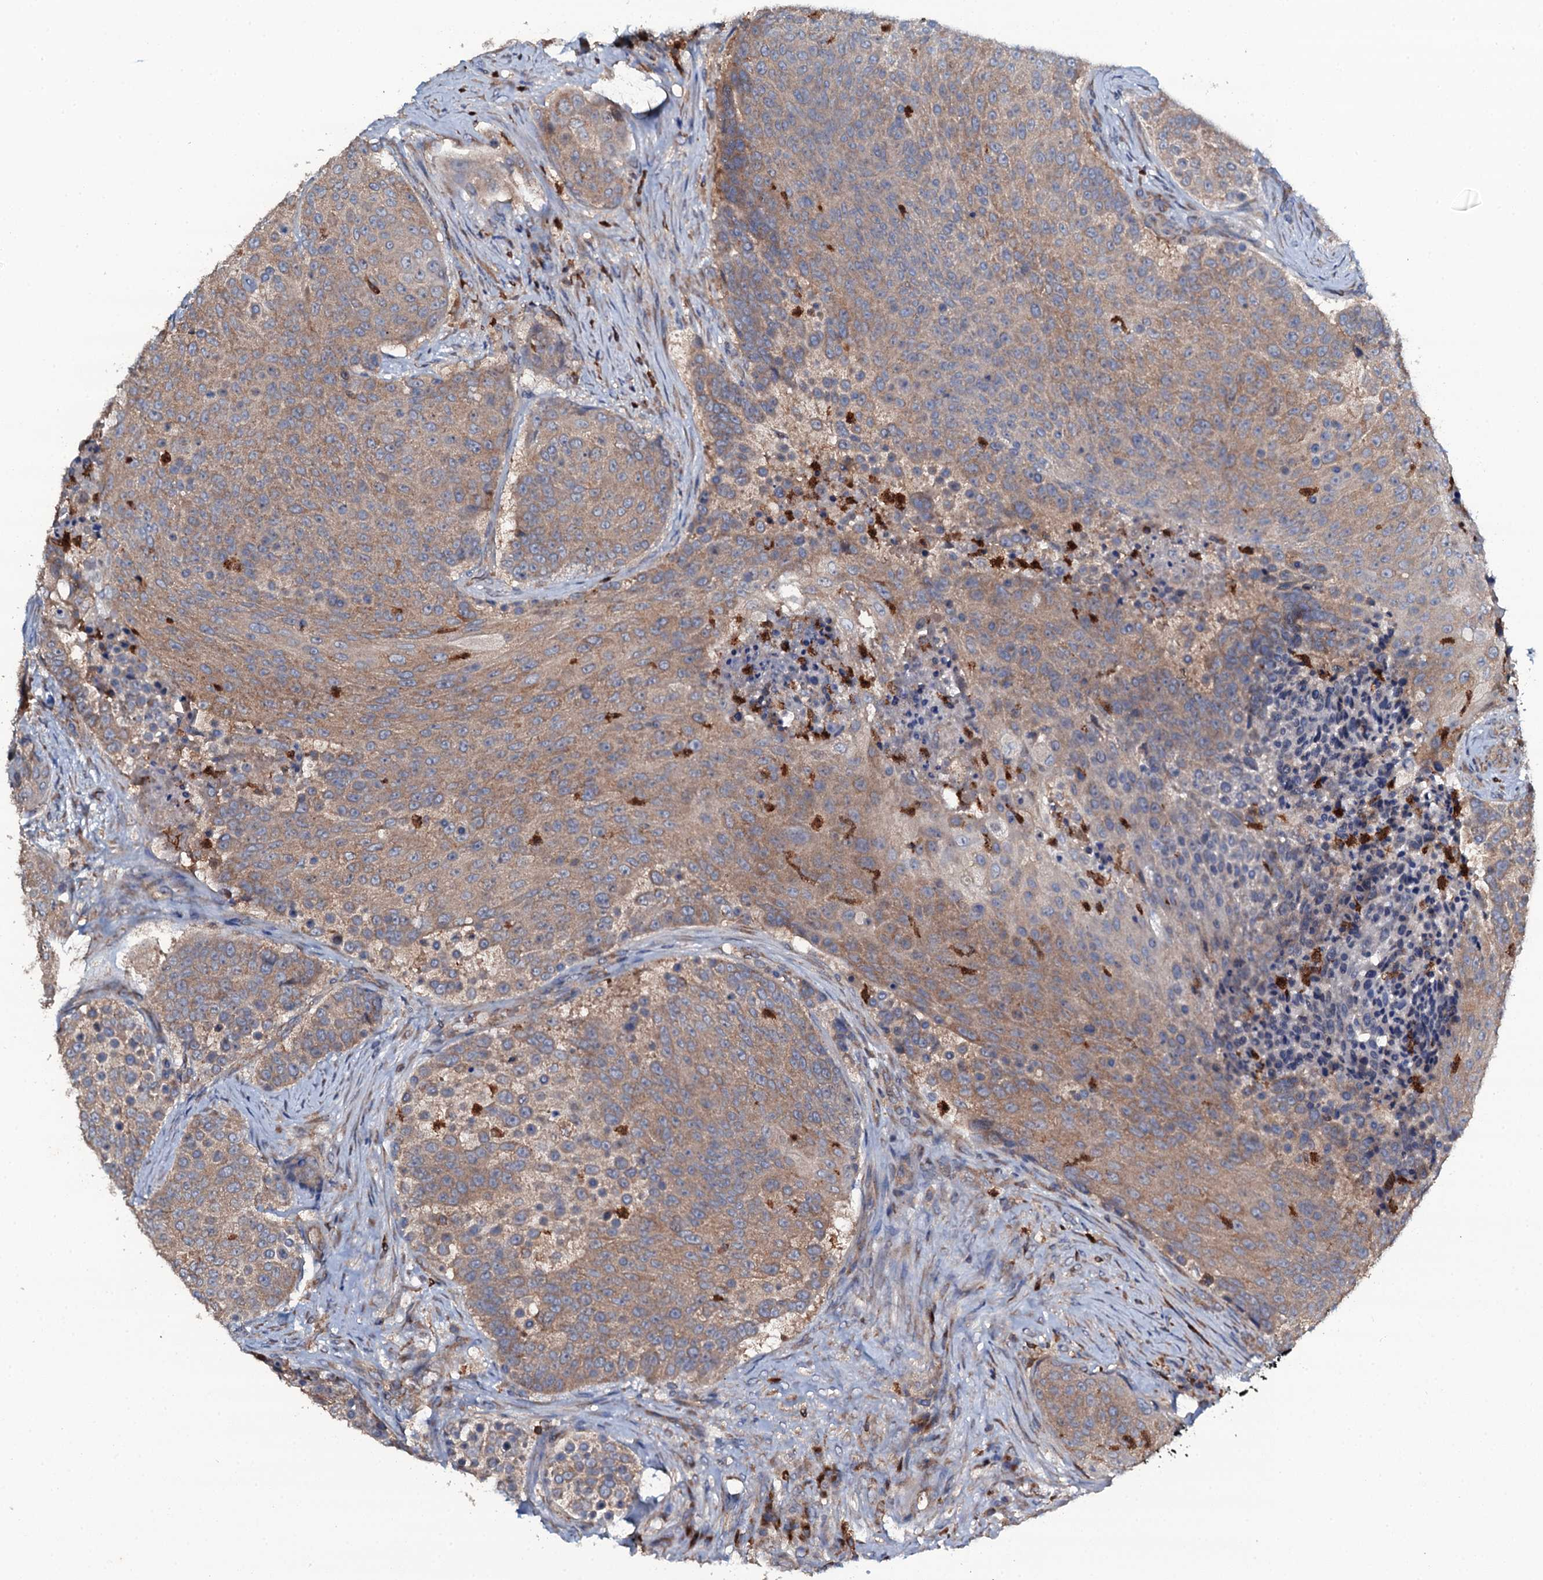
{"staining": {"intensity": "moderate", "quantity": ">75%", "location": "cytoplasmic/membranous"}, "tissue": "urothelial cancer", "cell_type": "Tumor cells", "image_type": "cancer", "snomed": [{"axis": "morphology", "description": "Urothelial carcinoma, High grade"}, {"axis": "topography", "description": "Urinary bladder"}], "caption": "A micrograph showing moderate cytoplasmic/membranous positivity in approximately >75% of tumor cells in urothelial cancer, as visualized by brown immunohistochemical staining.", "gene": "GRK2", "patient": {"sex": "female", "age": 63}}